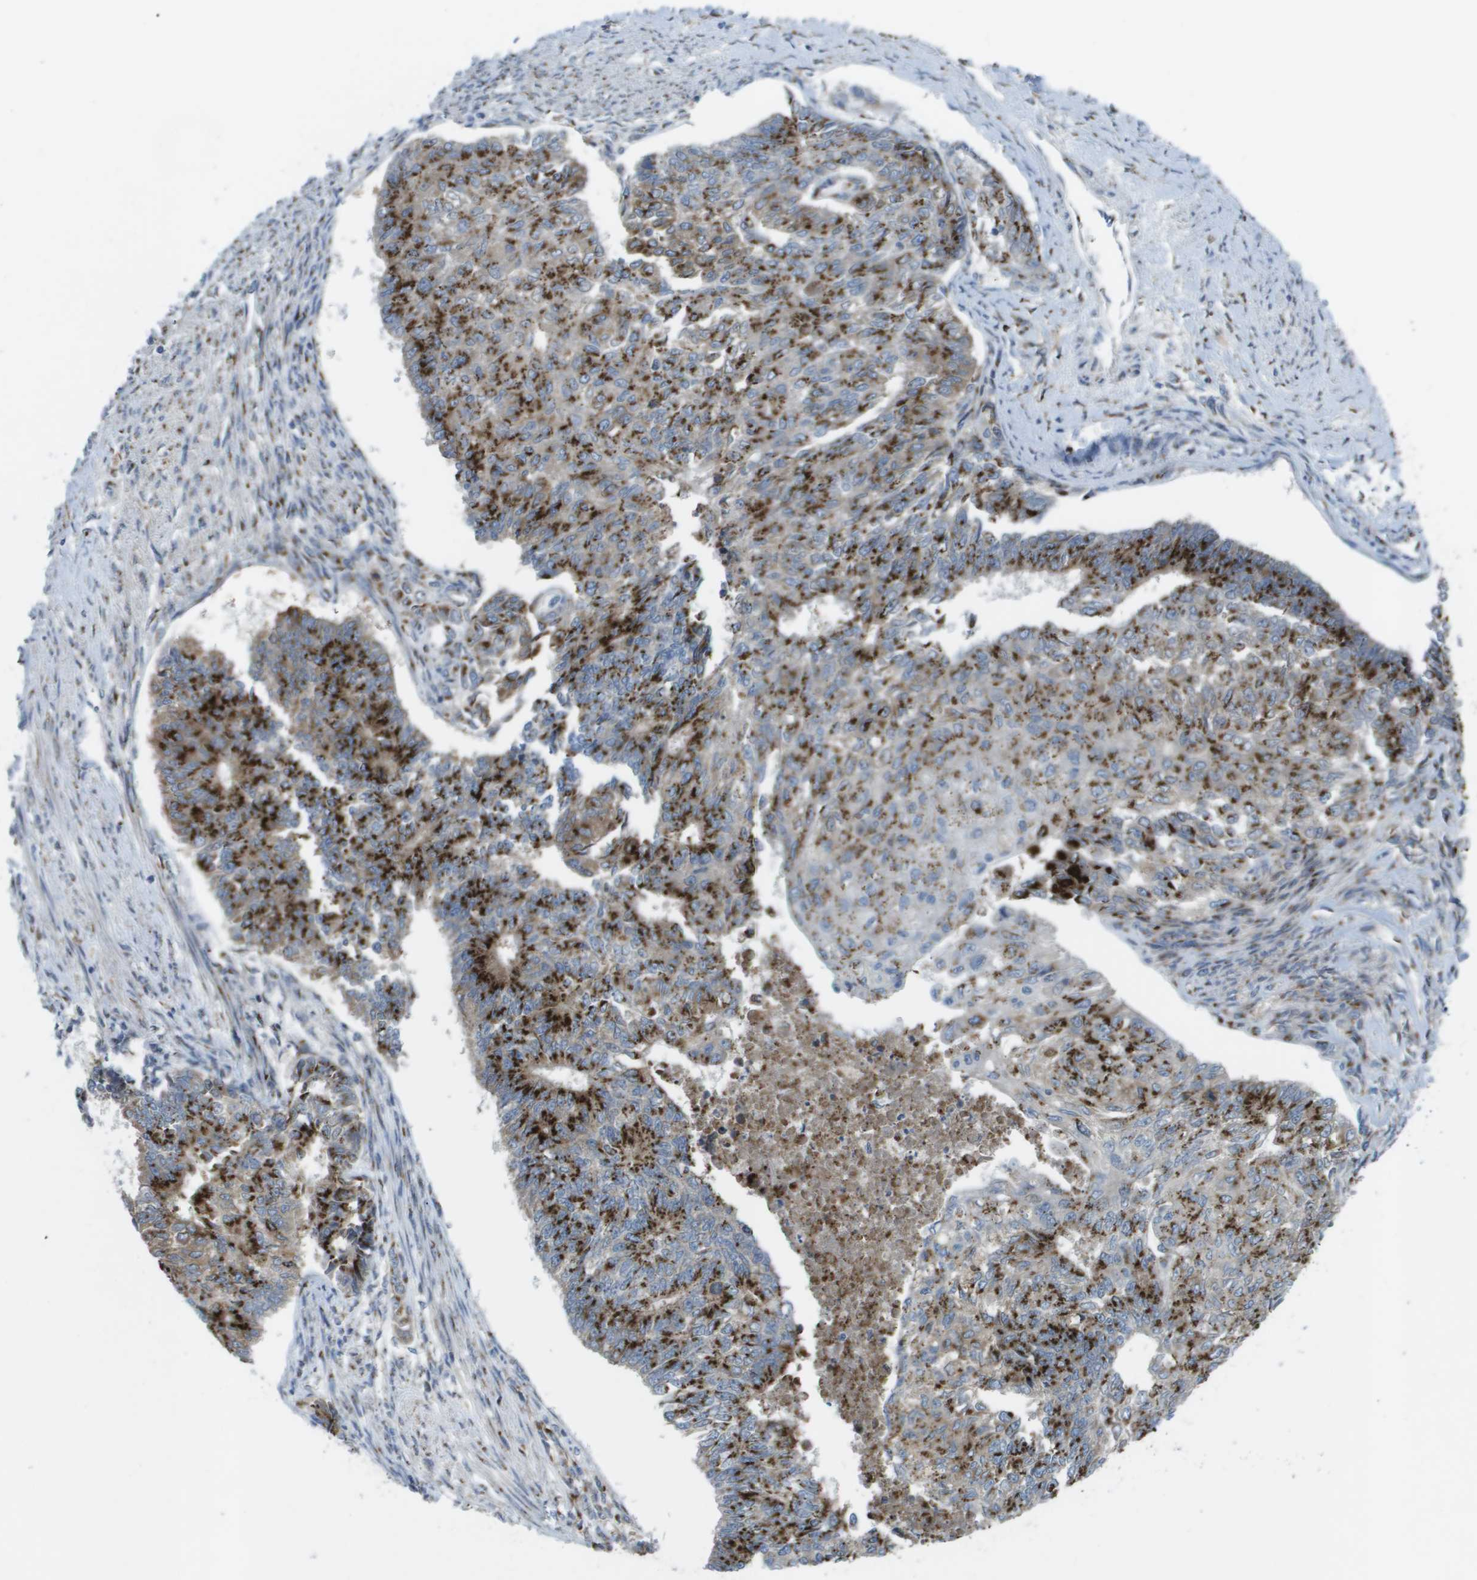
{"staining": {"intensity": "strong", "quantity": ">75%", "location": "cytoplasmic/membranous"}, "tissue": "endometrial cancer", "cell_type": "Tumor cells", "image_type": "cancer", "snomed": [{"axis": "morphology", "description": "Adenocarcinoma, NOS"}, {"axis": "topography", "description": "Endometrium"}], "caption": "A high amount of strong cytoplasmic/membranous expression is seen in about >75% of tumor cells in endometrial cancer (adenocarcinoma) tissue.", "gene": "QSOX2", "patient": {"sex": "female", "age": 32}}